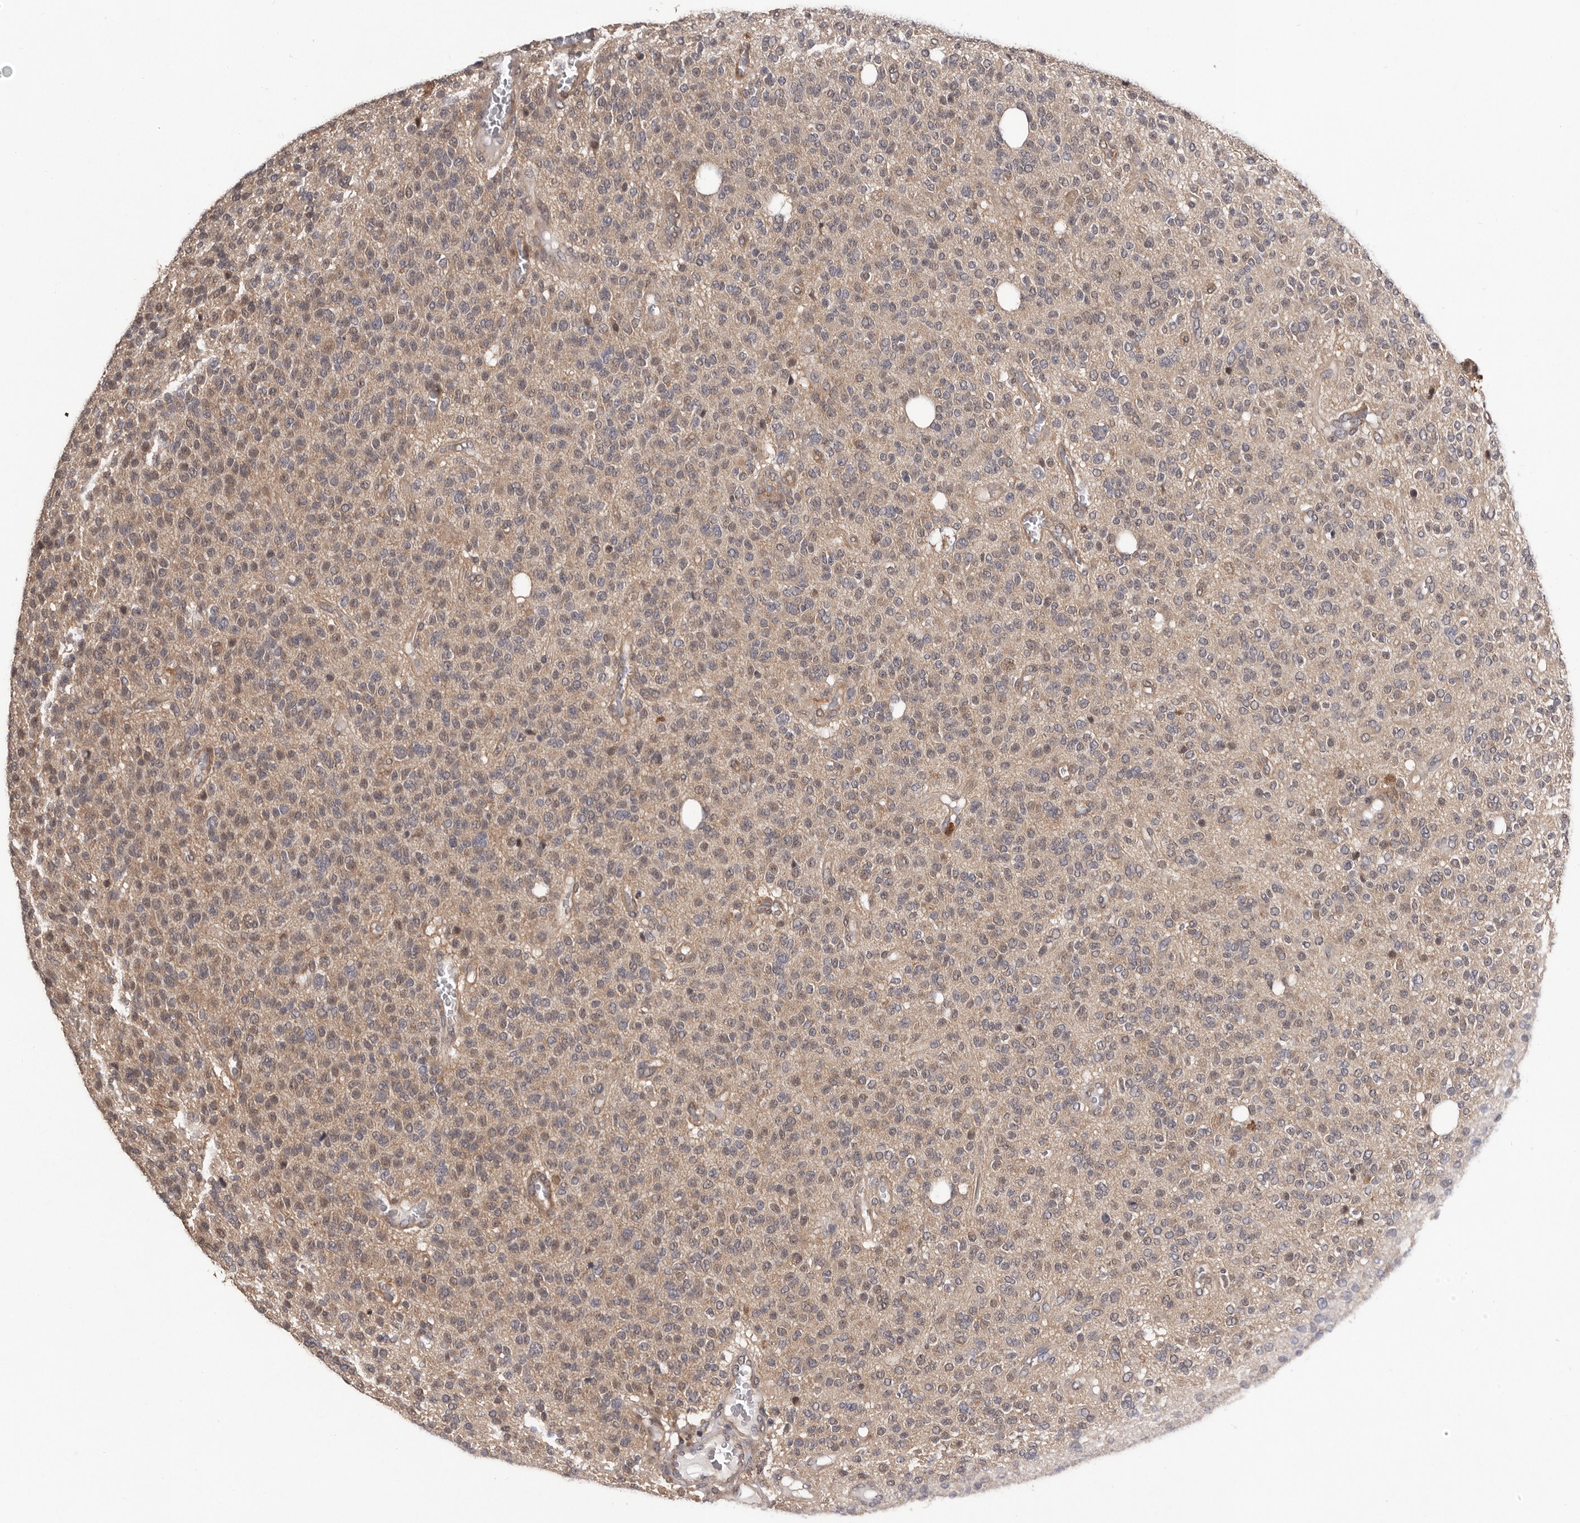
{"staining": {"intensity": "weak", "quantity": "25%-75%", "location": "cytoplasmic/membranous"}, "tissue": "glioma", "cell_type": "Tumor cells", "image_type": "cancer", "snomed": [{"axis": "morphology", "description": "Glioma, malignant, High grade"}, {"axis": "topography", "description": "Brain"}], "caption": "Human malignant glioma (high-grade) stained with a protein marker shows weak staining in tumor cells.", "gene": "VPS37A", "patient": {"sex": "male", "age": 34}}